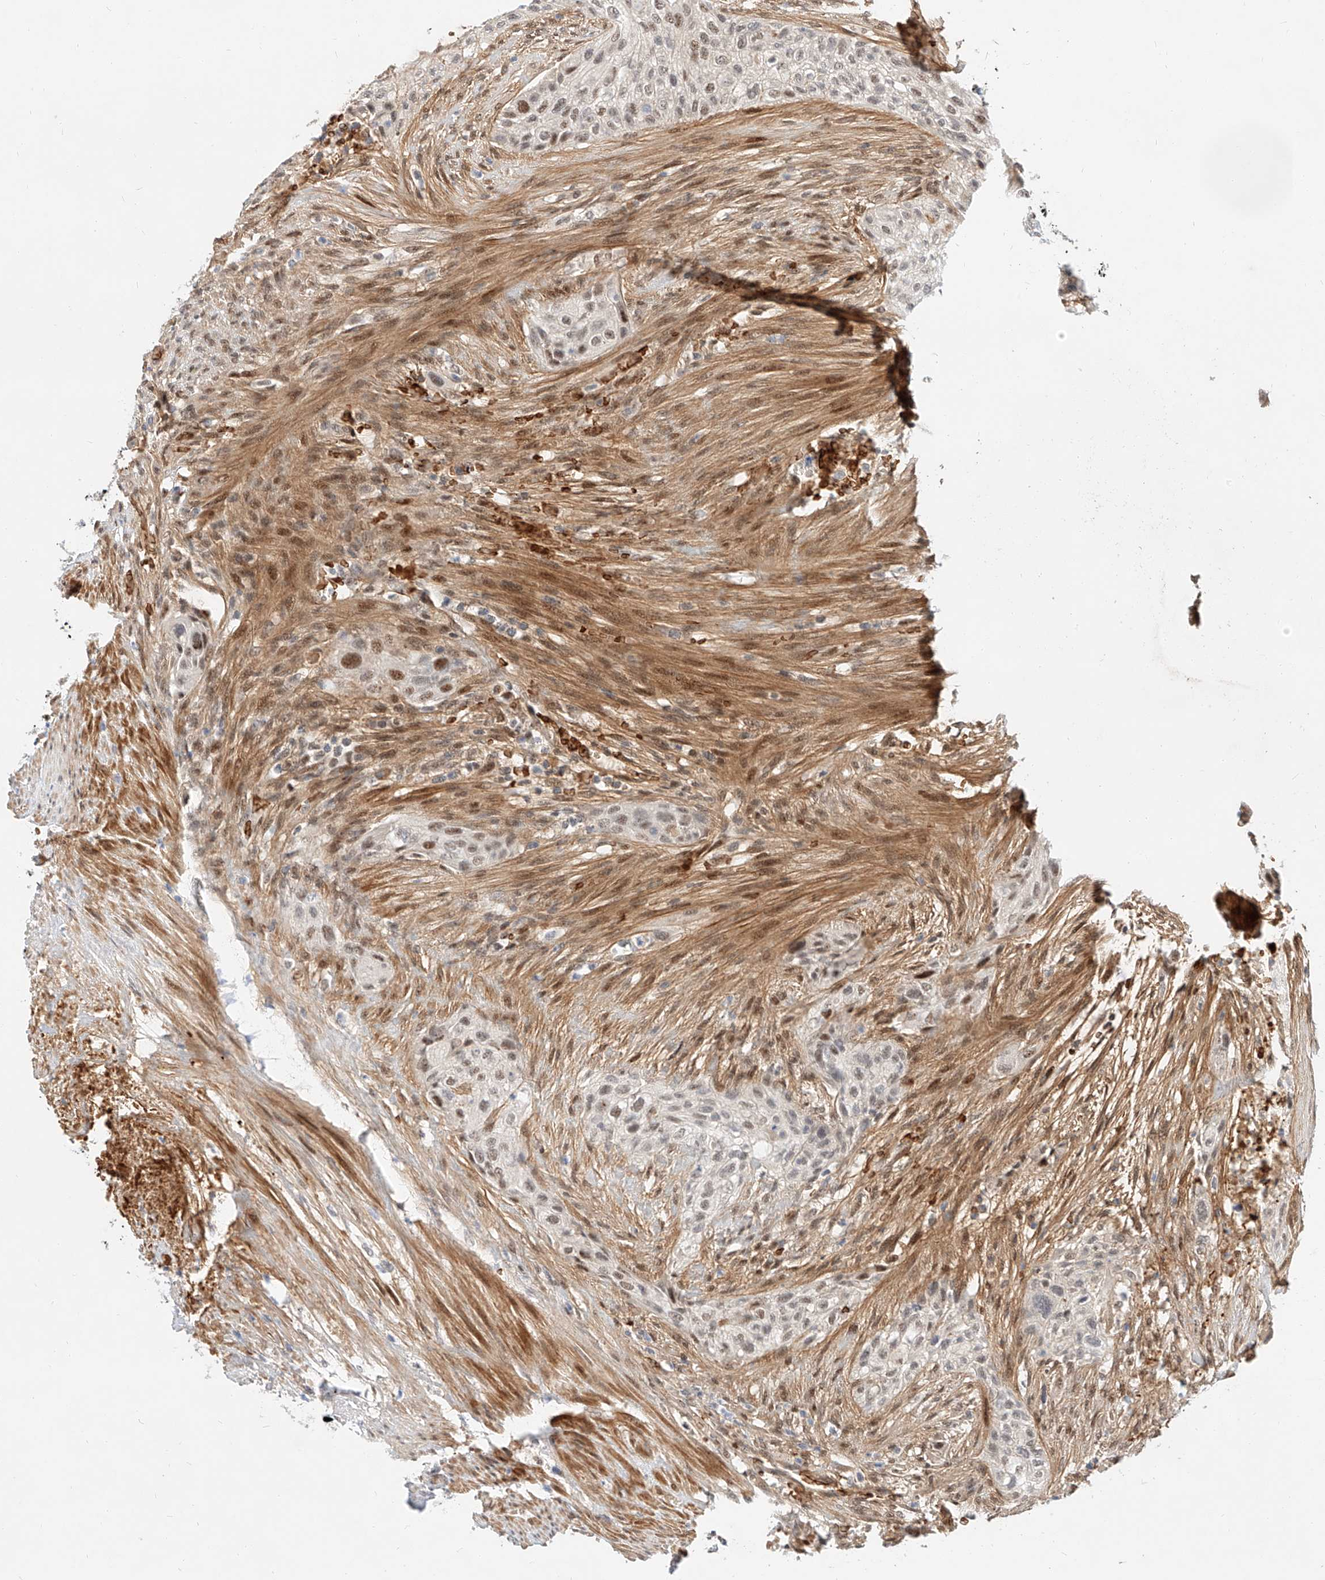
{"staining": {"intensity": "moderate", "quantity": "<25%", "location": "nuclear"}, "tissue": "urothelial cancer", "cell_type": "Tumor cells", "image_type": "cancer", "snomed": [{"axis": "morphology", "description": "Urothelial carcinoma, High grade"}, {"axis": "topography", "description": "Urinary bladder"}], "caption": "This image exhibits immunohistochemistry (IHC) staining of human urothelial cancer, with low moderate nuclear expression in approximately <25% of tumor cells.", "gene": "CBX8", "patient": {"sex": "male", "age": 35}}